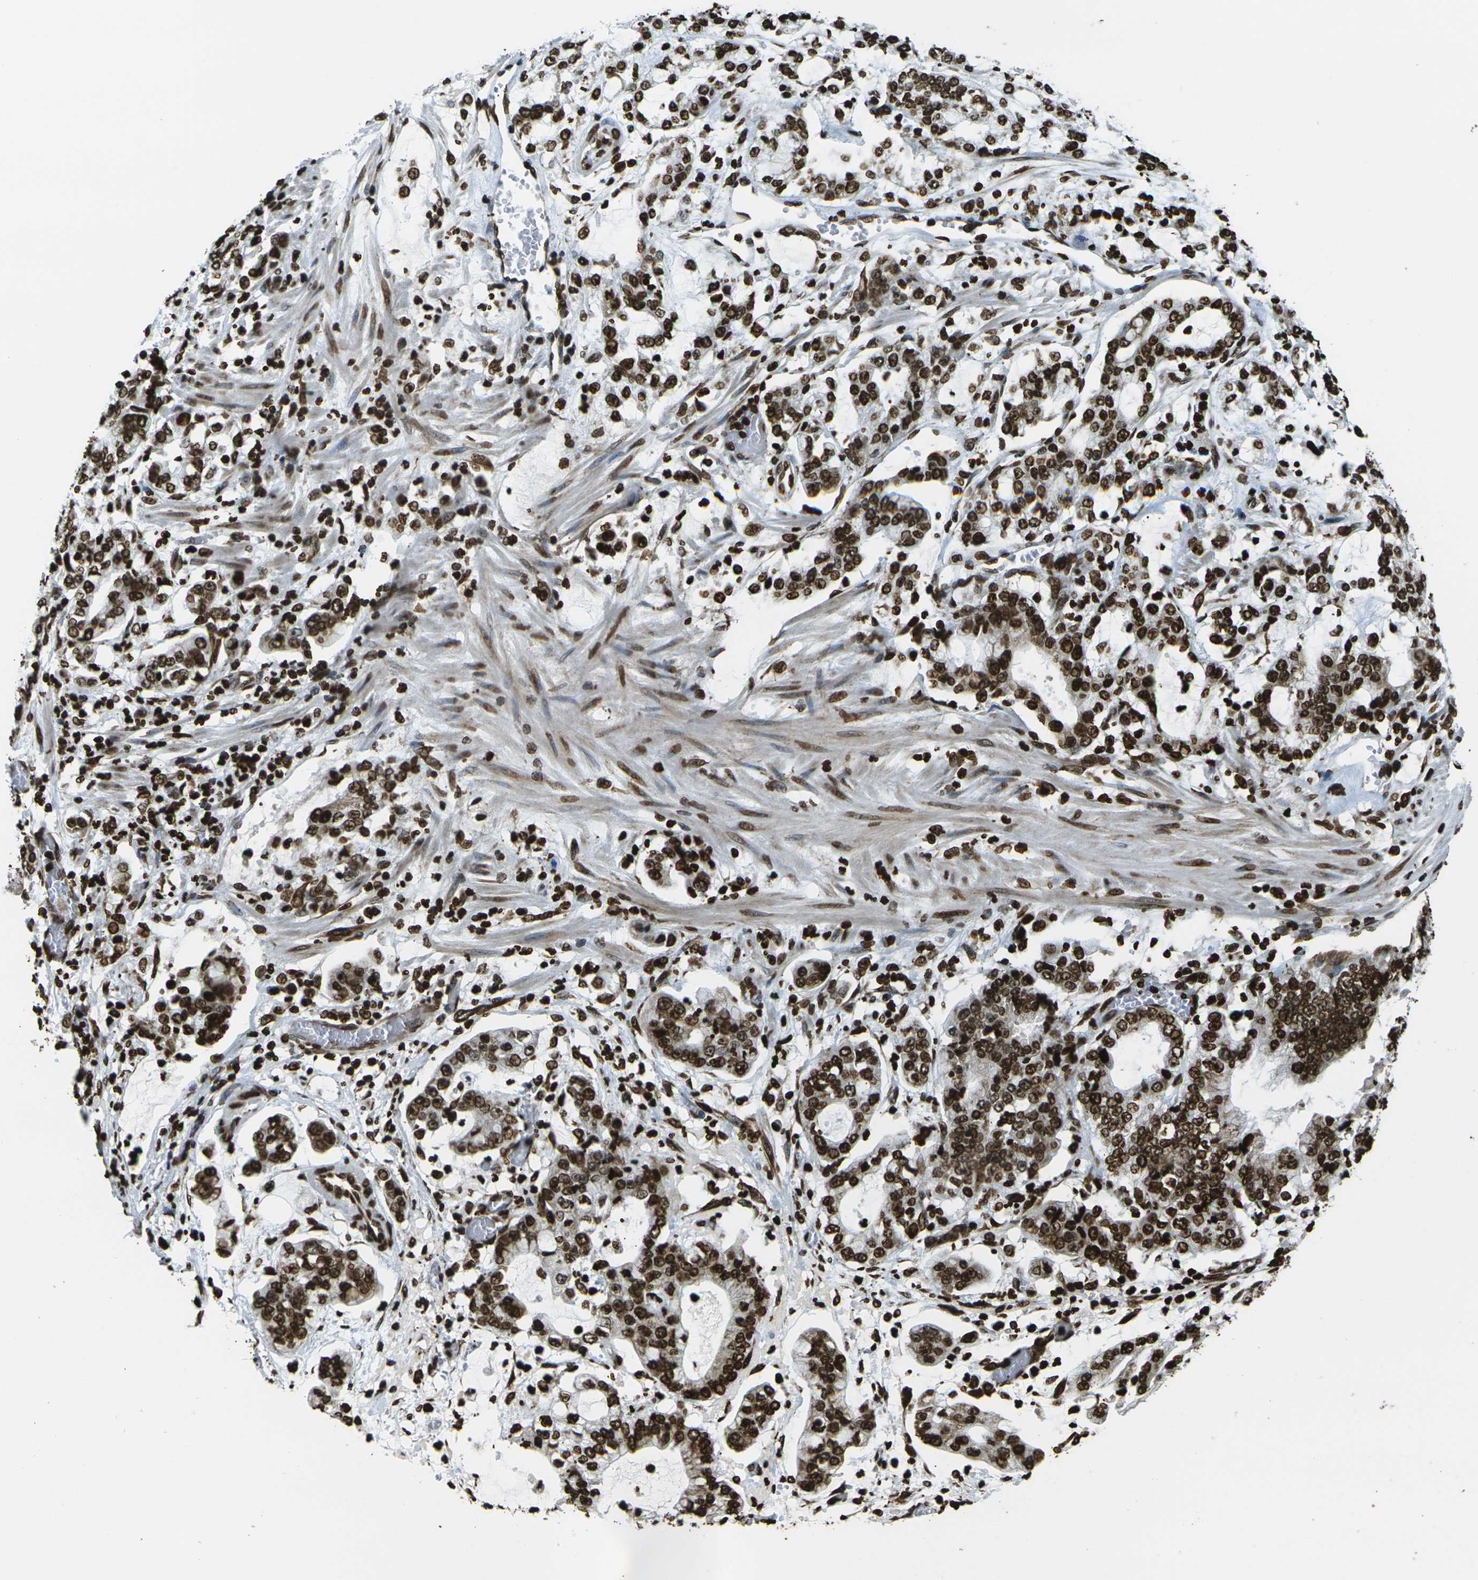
{"staining": {"intensity": "strong", "quantity": ">75%", "location": "nuclear"}, "tissue": "stomach cancer", "cell_type": "Tumor cells", "image_type": "cancer", "snomed": [{"axis": "morphology", "description": "Adenocarcinoma, NOS"}, {"axis": "topography", "description": "Stomach"}], "caption": "Strong nuclear positivity is appreciated in approximately >75% of tumor cells in stomach cancer (adenocarcinoma).", "gene": "H1-2", "patient": {"sex": "male", "age": 76}}